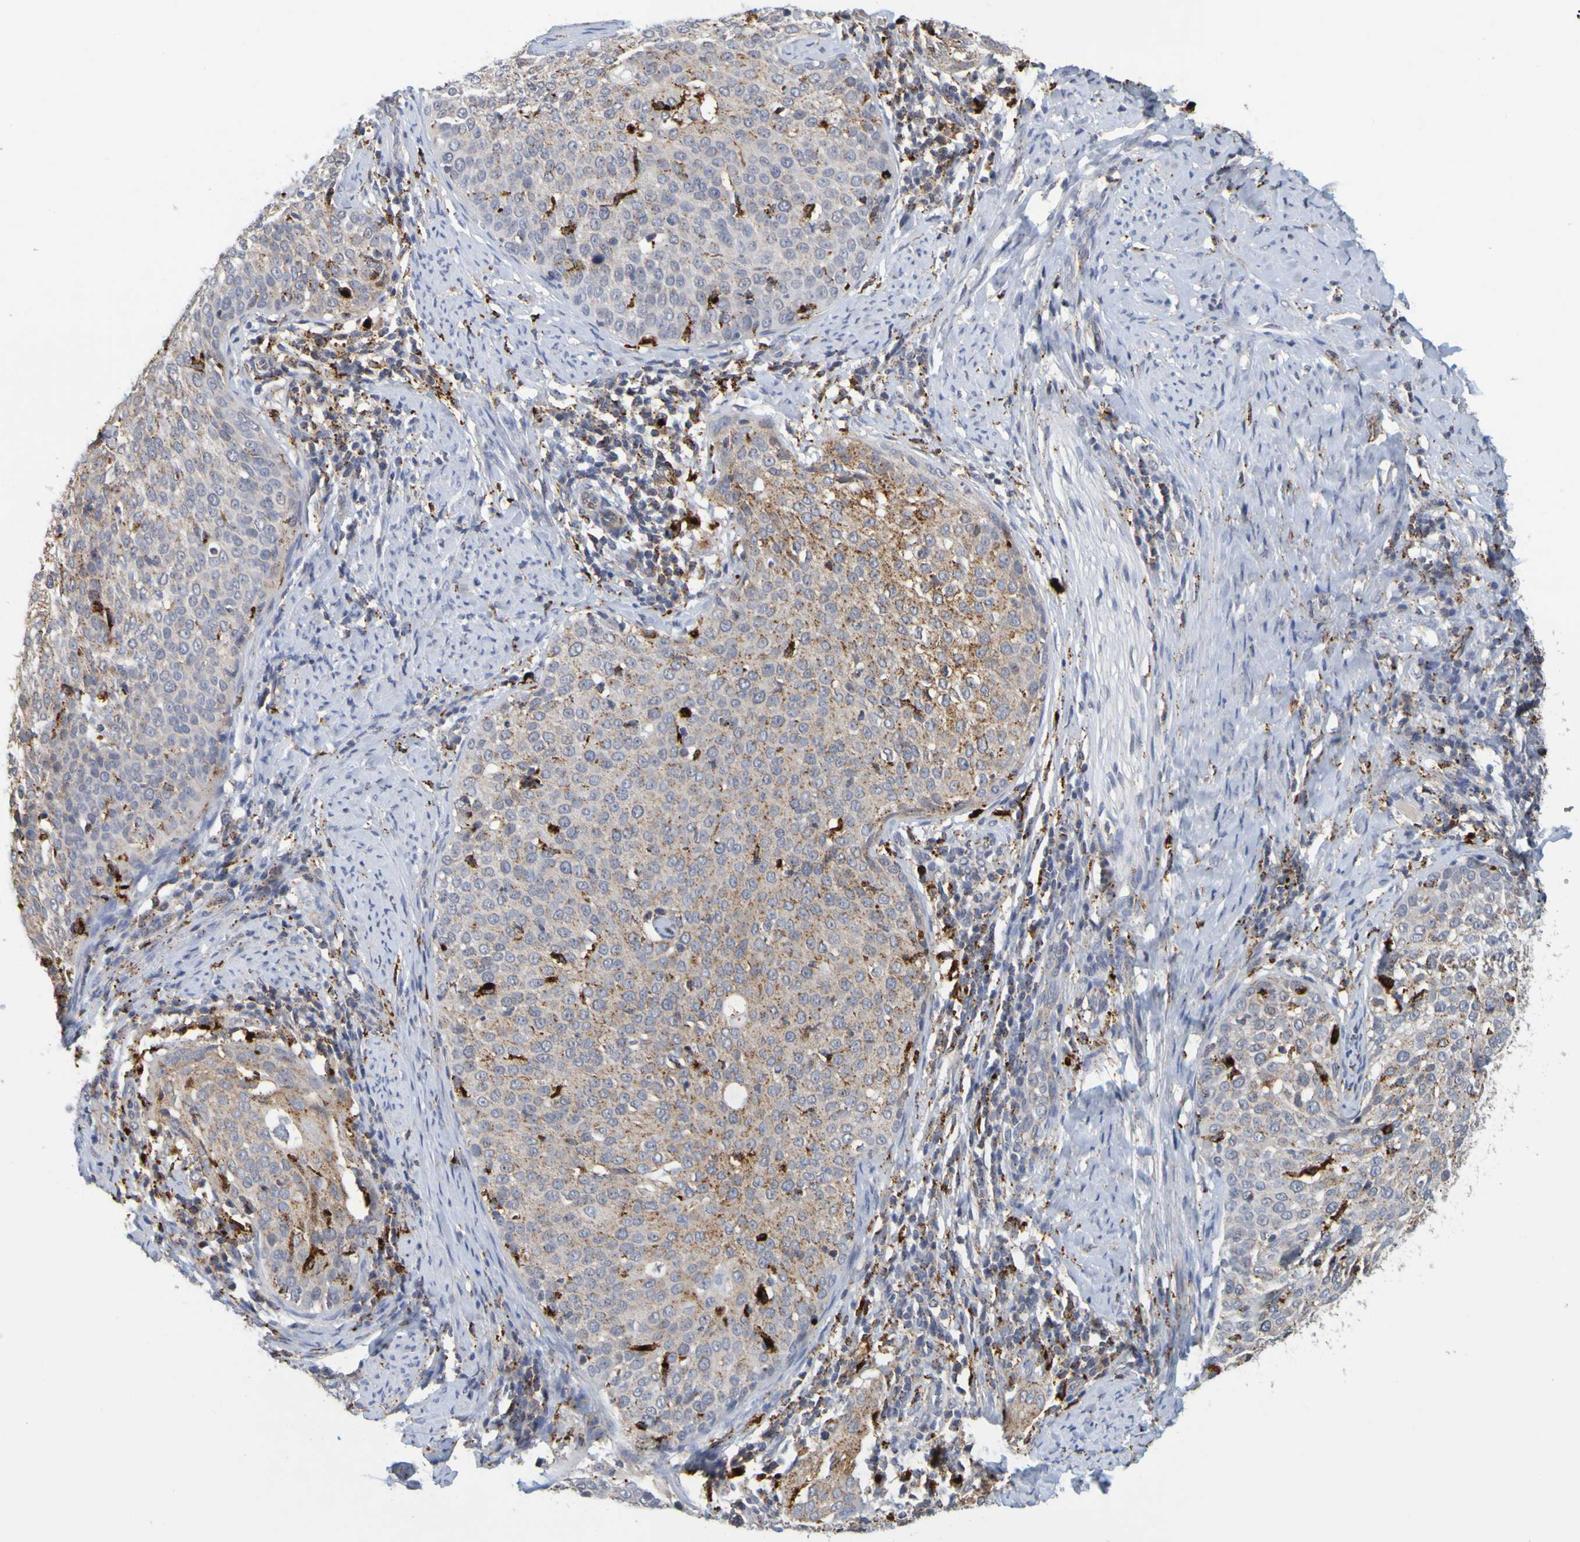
{"staining": {"intensity": "moderate", "quantity": "25%-75%", "location": "cytoplasmic/membranous"}, "tissue": "cervical cancer", "cell_type": "Tumor cells", "image_type": "cancer", "snomed": [{"axis": "morphology", "description": "Squamous cell carcinoma, NOS"}, {"axis": "topography", "description": "Cervix"}], "caption": "Immunohistochemistry (DAB) staining of squamous cell carcinoma (cervical) shows moderate cytoplasmic/membranous protein expression in about 25%-75% of tumor cells.", "gene": "TPH1", "patient": {"sex": "female", "age": 51}}